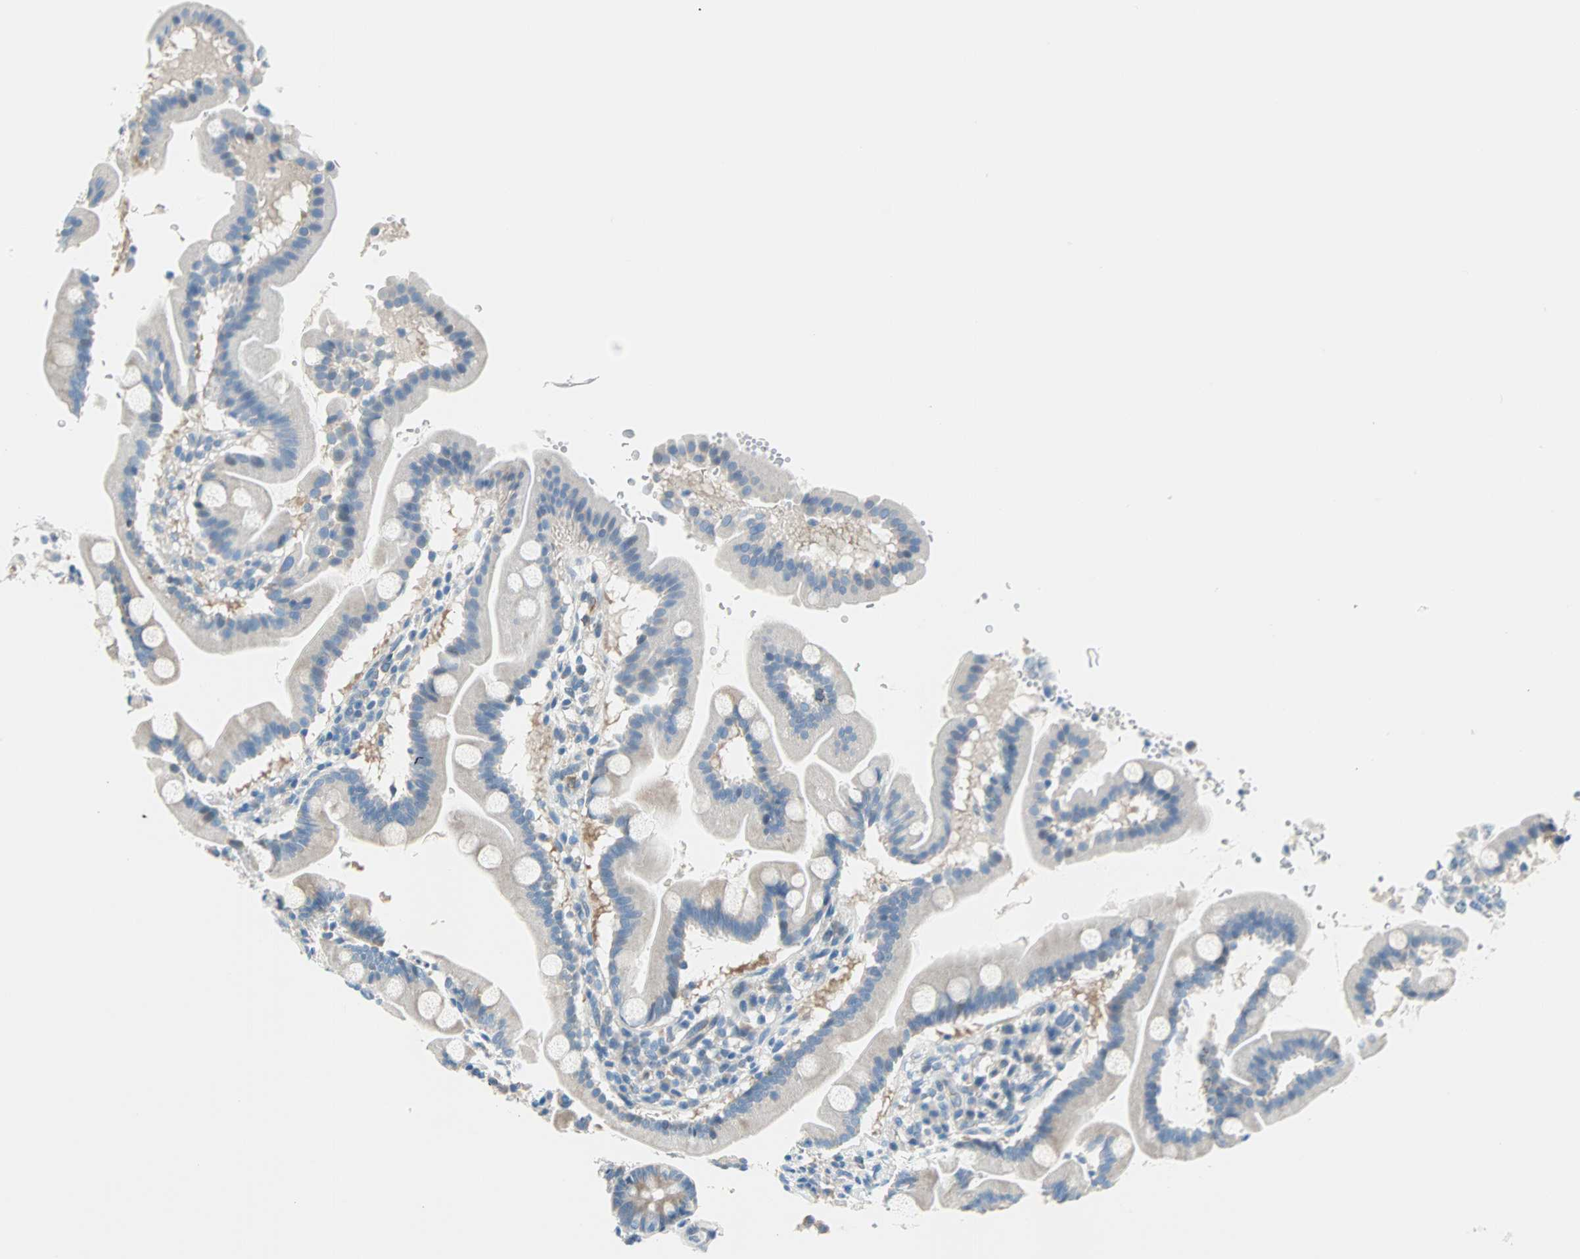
{"staining": {"intensity": "weak", "quantity": "<25%", "location": "cytoplasmic/membranous"}, "tissue": "duodenum", "cell_type": "Glandular cells", "image_type": "normal", "snomed": [{"axis": "morphology", "description": "Normal tissue, NOS"}, {"axis": "topography", "description": "Duodenum"}], "caption": "Immunohistochemical staining of normal duodenum demonstrates no significant positivity in glandular cells.", "gene": "TMEM163", "patient": {"sex": "male", "age": 50}}